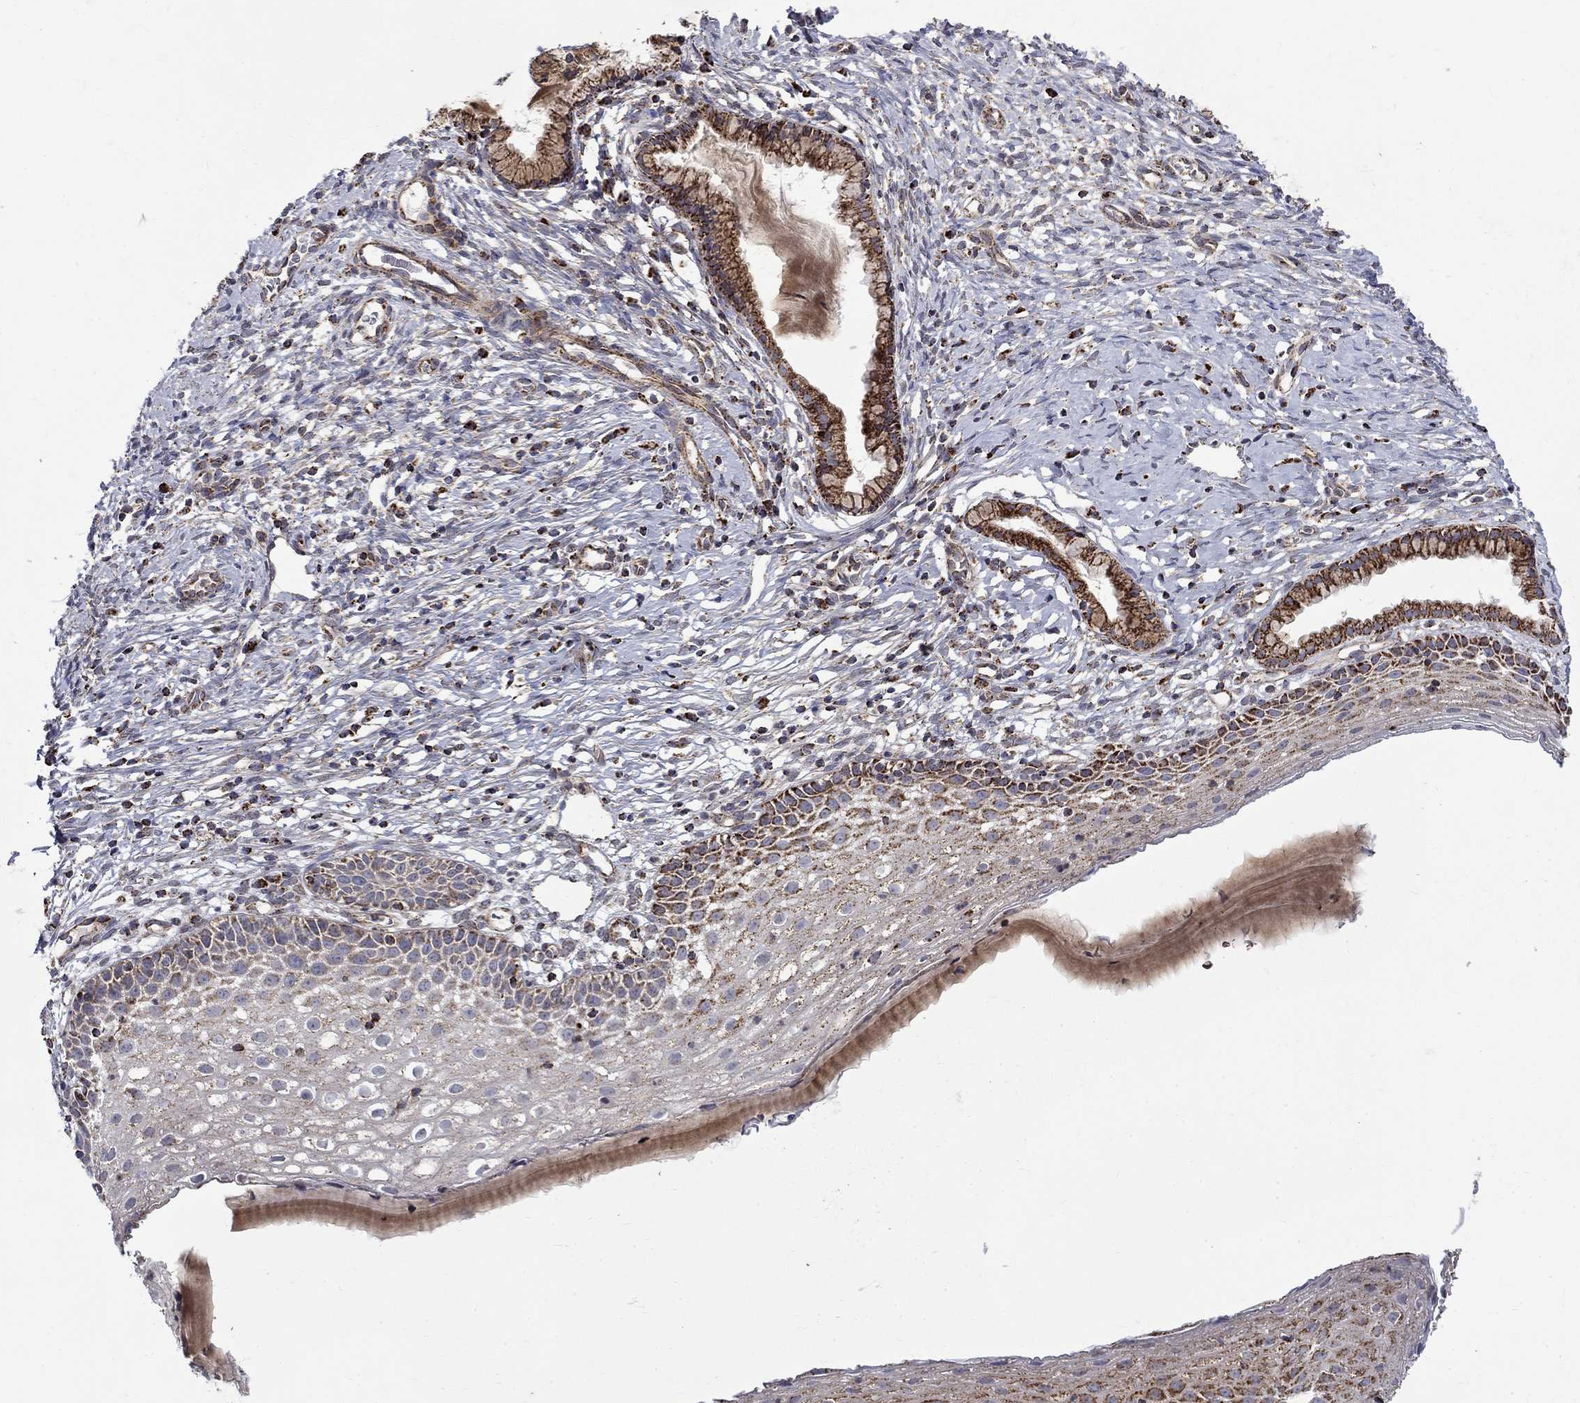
{"staining": {"intensity": "strong", "quantity": ">75%", "location": "cytoplasmic/membranous"}, "tissue": "cervix", "cell_type": "Glandular cells", "image_type": "normal", "snomed": [{"axis": "morphology", "description": "Normal tissue, NOS"}, {"axis": "topography", "description": "Cervix"}], "caption": "This micrograph demonstrates IHC staining of benign cervix, with high strong cytoplasmic/membranous expression in approximately >75% of glandular cells.", "gene": "PCBP3", "patient": {"sex": "female", "age": 39}}